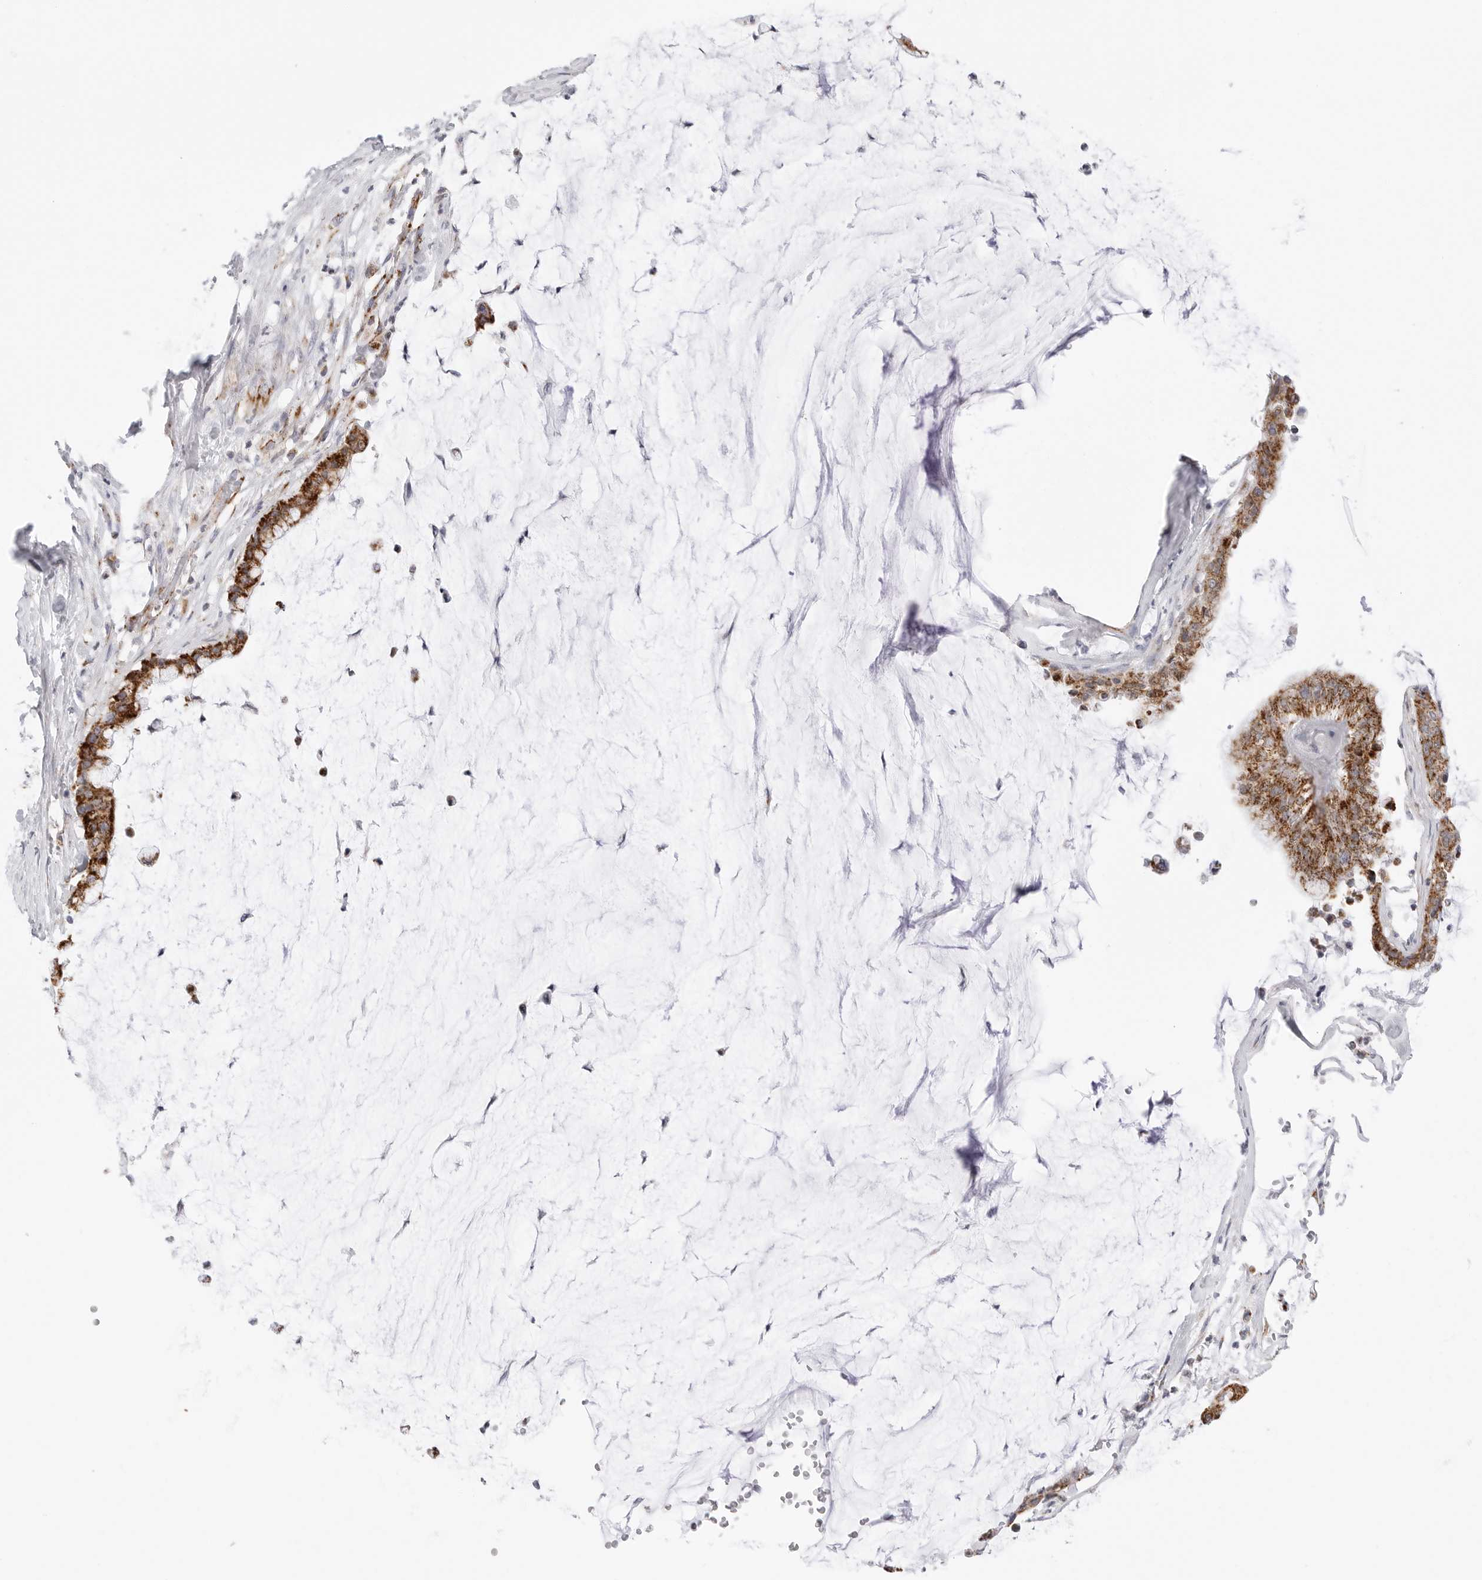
{"staining": {"intensity": "strong", "quantity": ">75%", "location": "cytoplasmic/membranous"}, "tissue": "pancreatic cancer", "cell_type": "Tumor cells", "image_type": "cancer", "snomed": [{"axis": "morphology", "description": "Adenocarcinoma, NOS"}, {"axis": "topography", "description": "Pancreas"}], "caption": "DAB (3,3'-diaminobenzidine) immunohistochemical staining of pancreatic adenocarcinoma reveals strong cytoplasmic/membranous protein positivity in approximately >75% of tumor cells. The staining is performed using DAB brown chromogen to label protein expression. The nuclei are counter-stained blue using hematoxylin.", "gene": "ATP5IF1", "patient": {"sex": "male", "age": 41}}